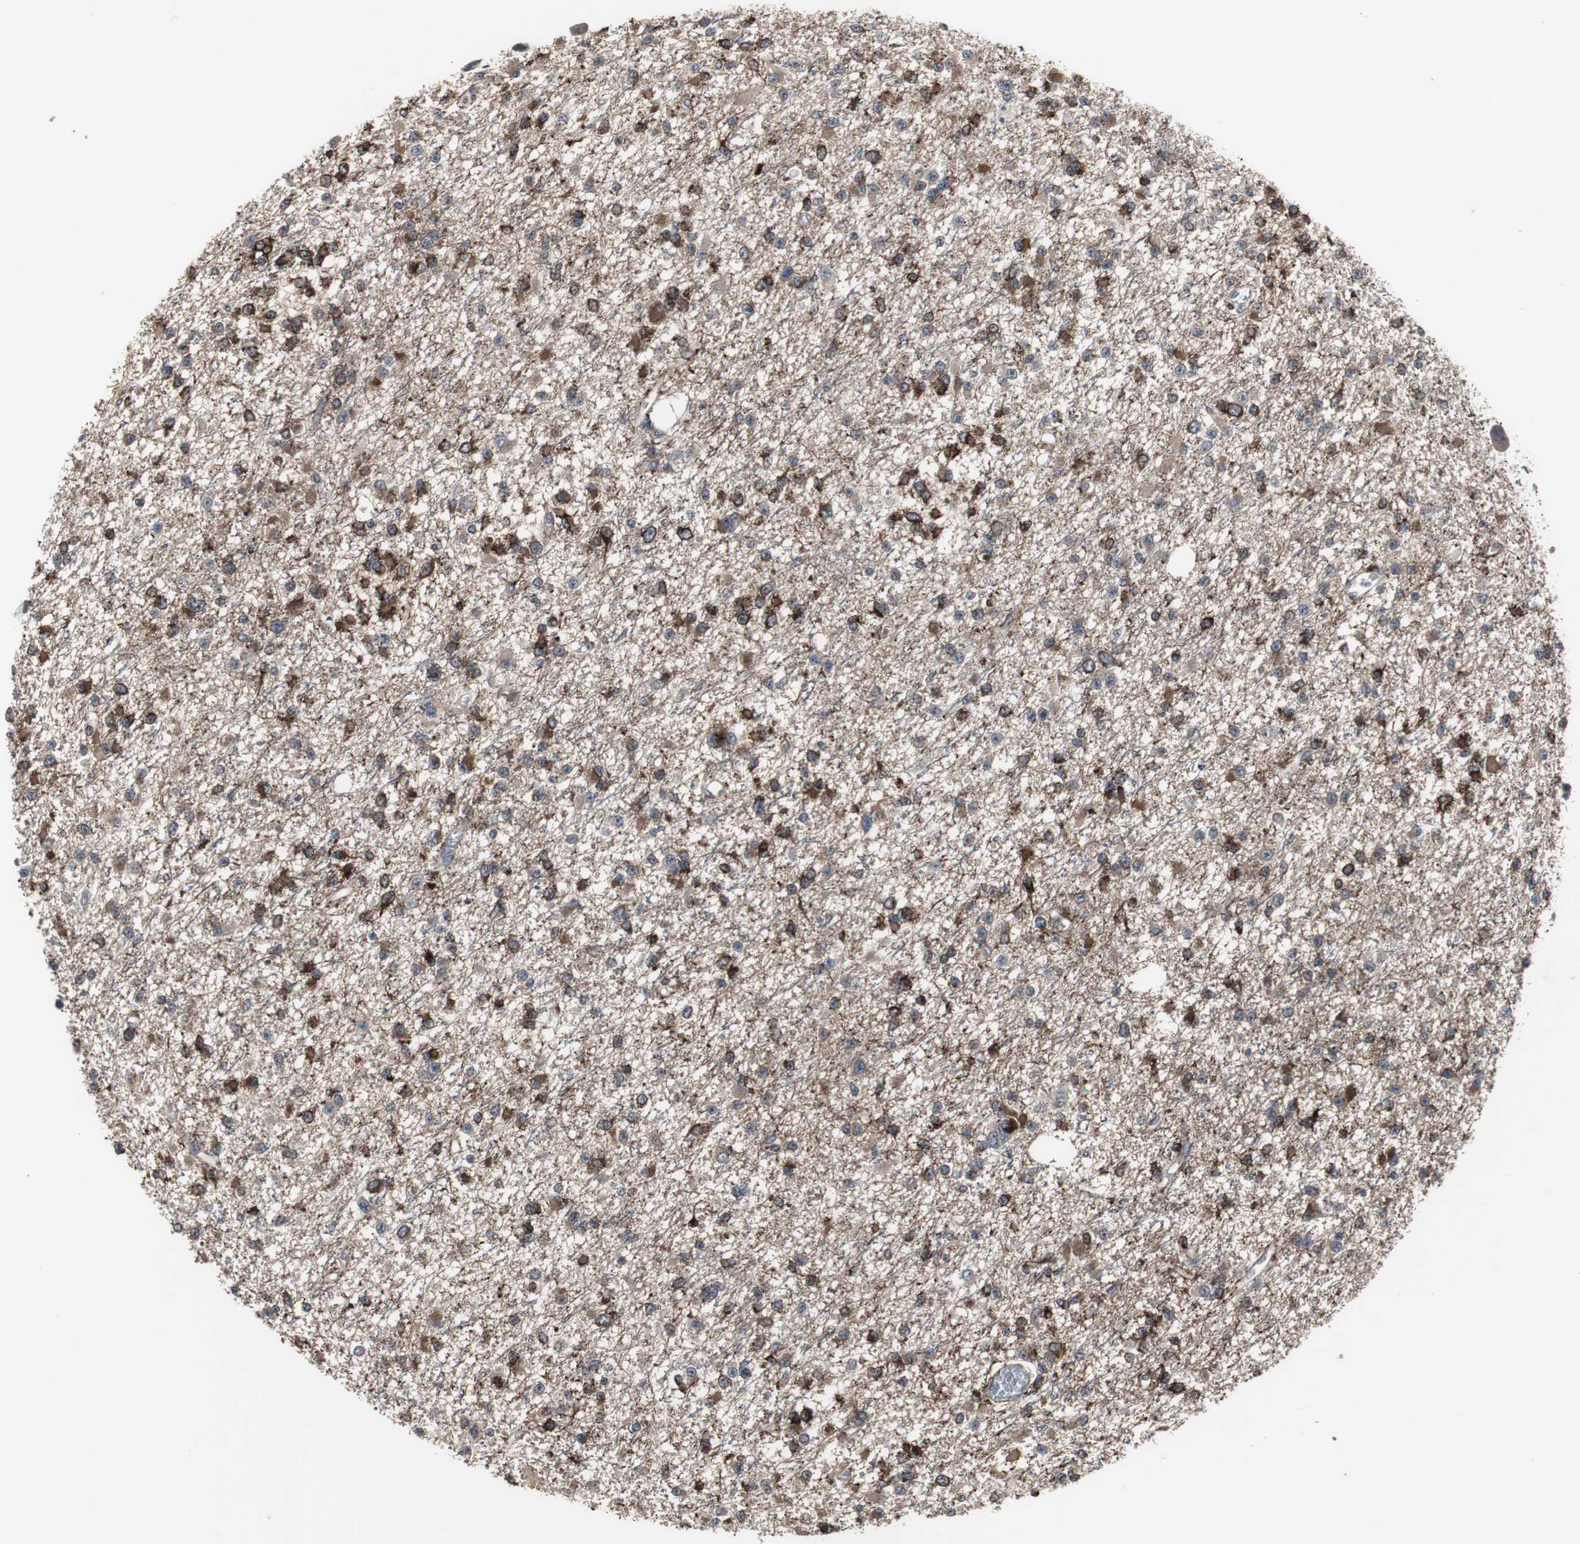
{"staining": {"intensity": "strong", "quantity": ">75%", "location": "cytoplasmic/membranous"}, "tissue": "glioma", "cell_type": "Tumor cells", "image_type": "cancer", "snomed": [{"axis": "morphology", "description": "Glioma, malignant, Low grade"}, {"axis": "topography", "description": "Brain"}], "caption": "Human low-grade glioma (malignant) stained with a protein marker demonstrates strong staining in tumor cells.", "gene": "CRADD", "patient": {"sex": "female", "age": 22}}